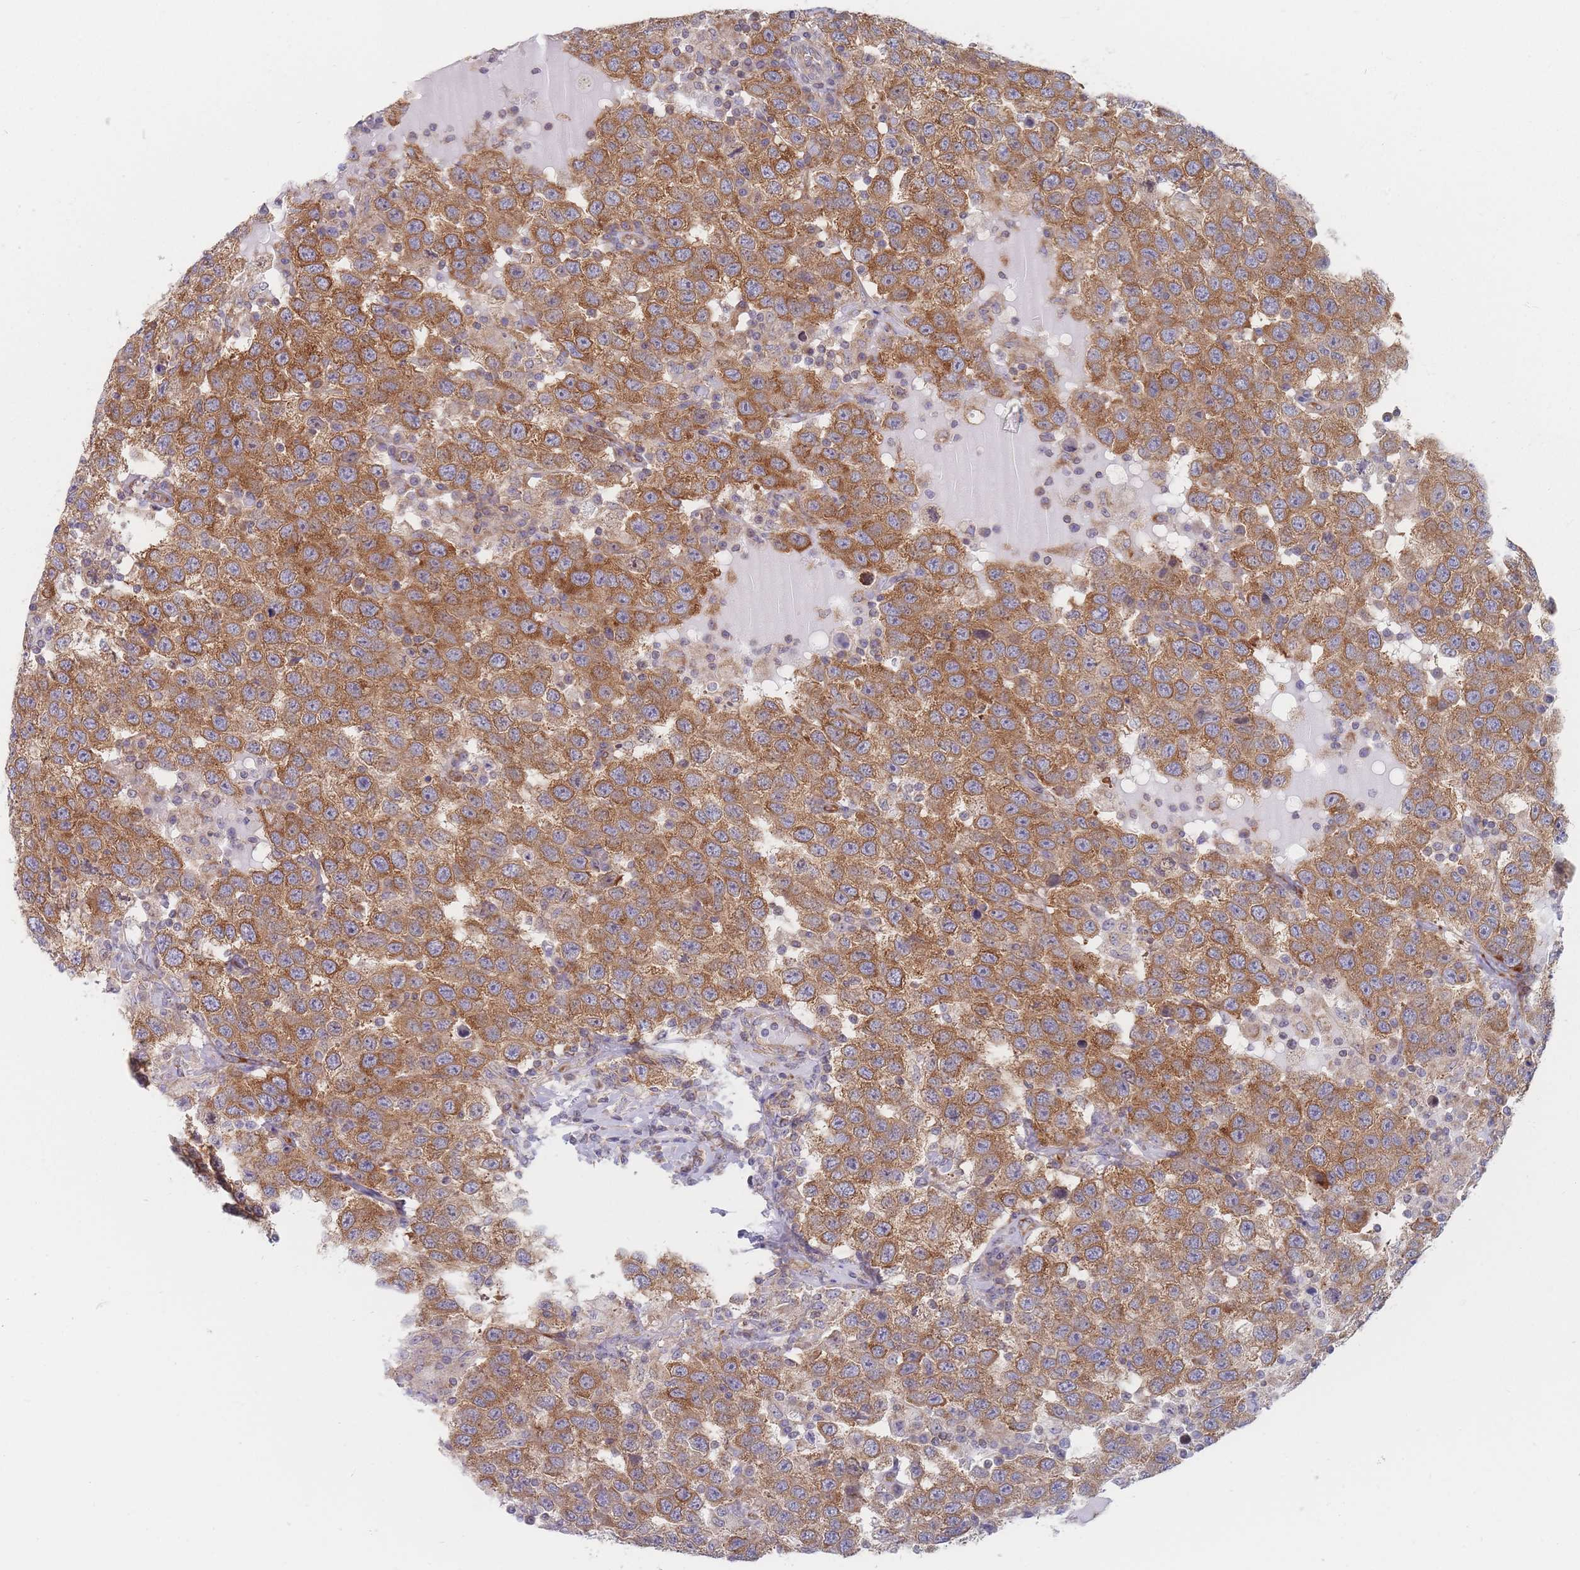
{"staining": {"intensity": "moderate", "quantity": ">75%", "location": "cytoplasmic/membranous"}, "tissue": "testis cancer", "cell_type": "Tumor cells", "image_type": "cancer", "snomed": [{"axis": "morphology", "description": "Seminoma, NOS"}, {"axis": "topography", "description": "Testis"}], "caption": "The immunohistochemical stain labels moderate cytoplasmic/membranous staining in tumor cells of testis cancer (seminoma) tissue.", "gene": "MAP1S", "patient": {"sex": "male", "age": 41}}